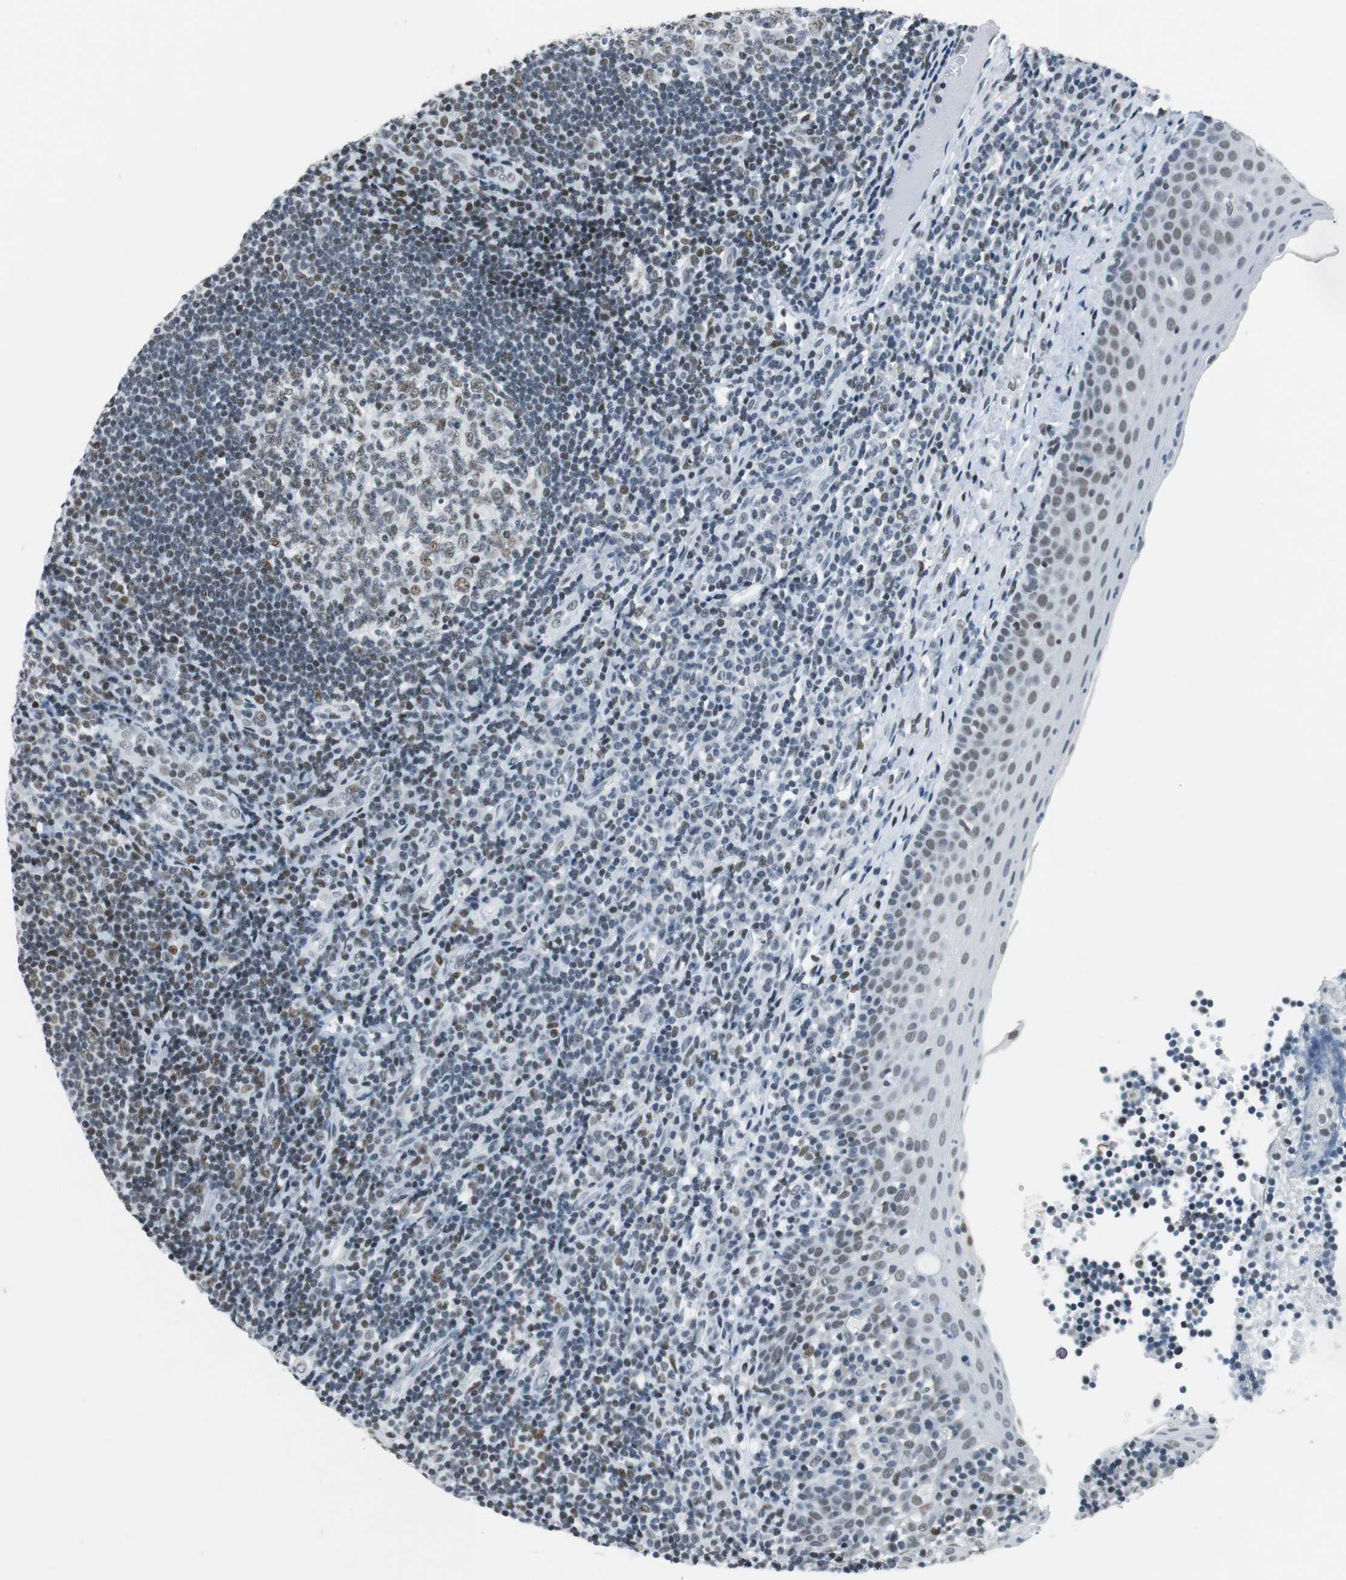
{"staining": {"intensity": "weak", "quantity": "<25%", "location": "nuclear"}, "tissue": "tonsil", "cell_type": "Germinal center cells", "image_type": "normal", "snomed": [{"axis": "morphology", "description": "Normal tissue, NOS"}, {"axis": "topography", "description": "Tonsil"}], "caption": "IHC of normal tonsil exhibits no positivity in germinal center cells.", "gene": "HDAC3", "patient": {"sex": "female", "age": 40}}